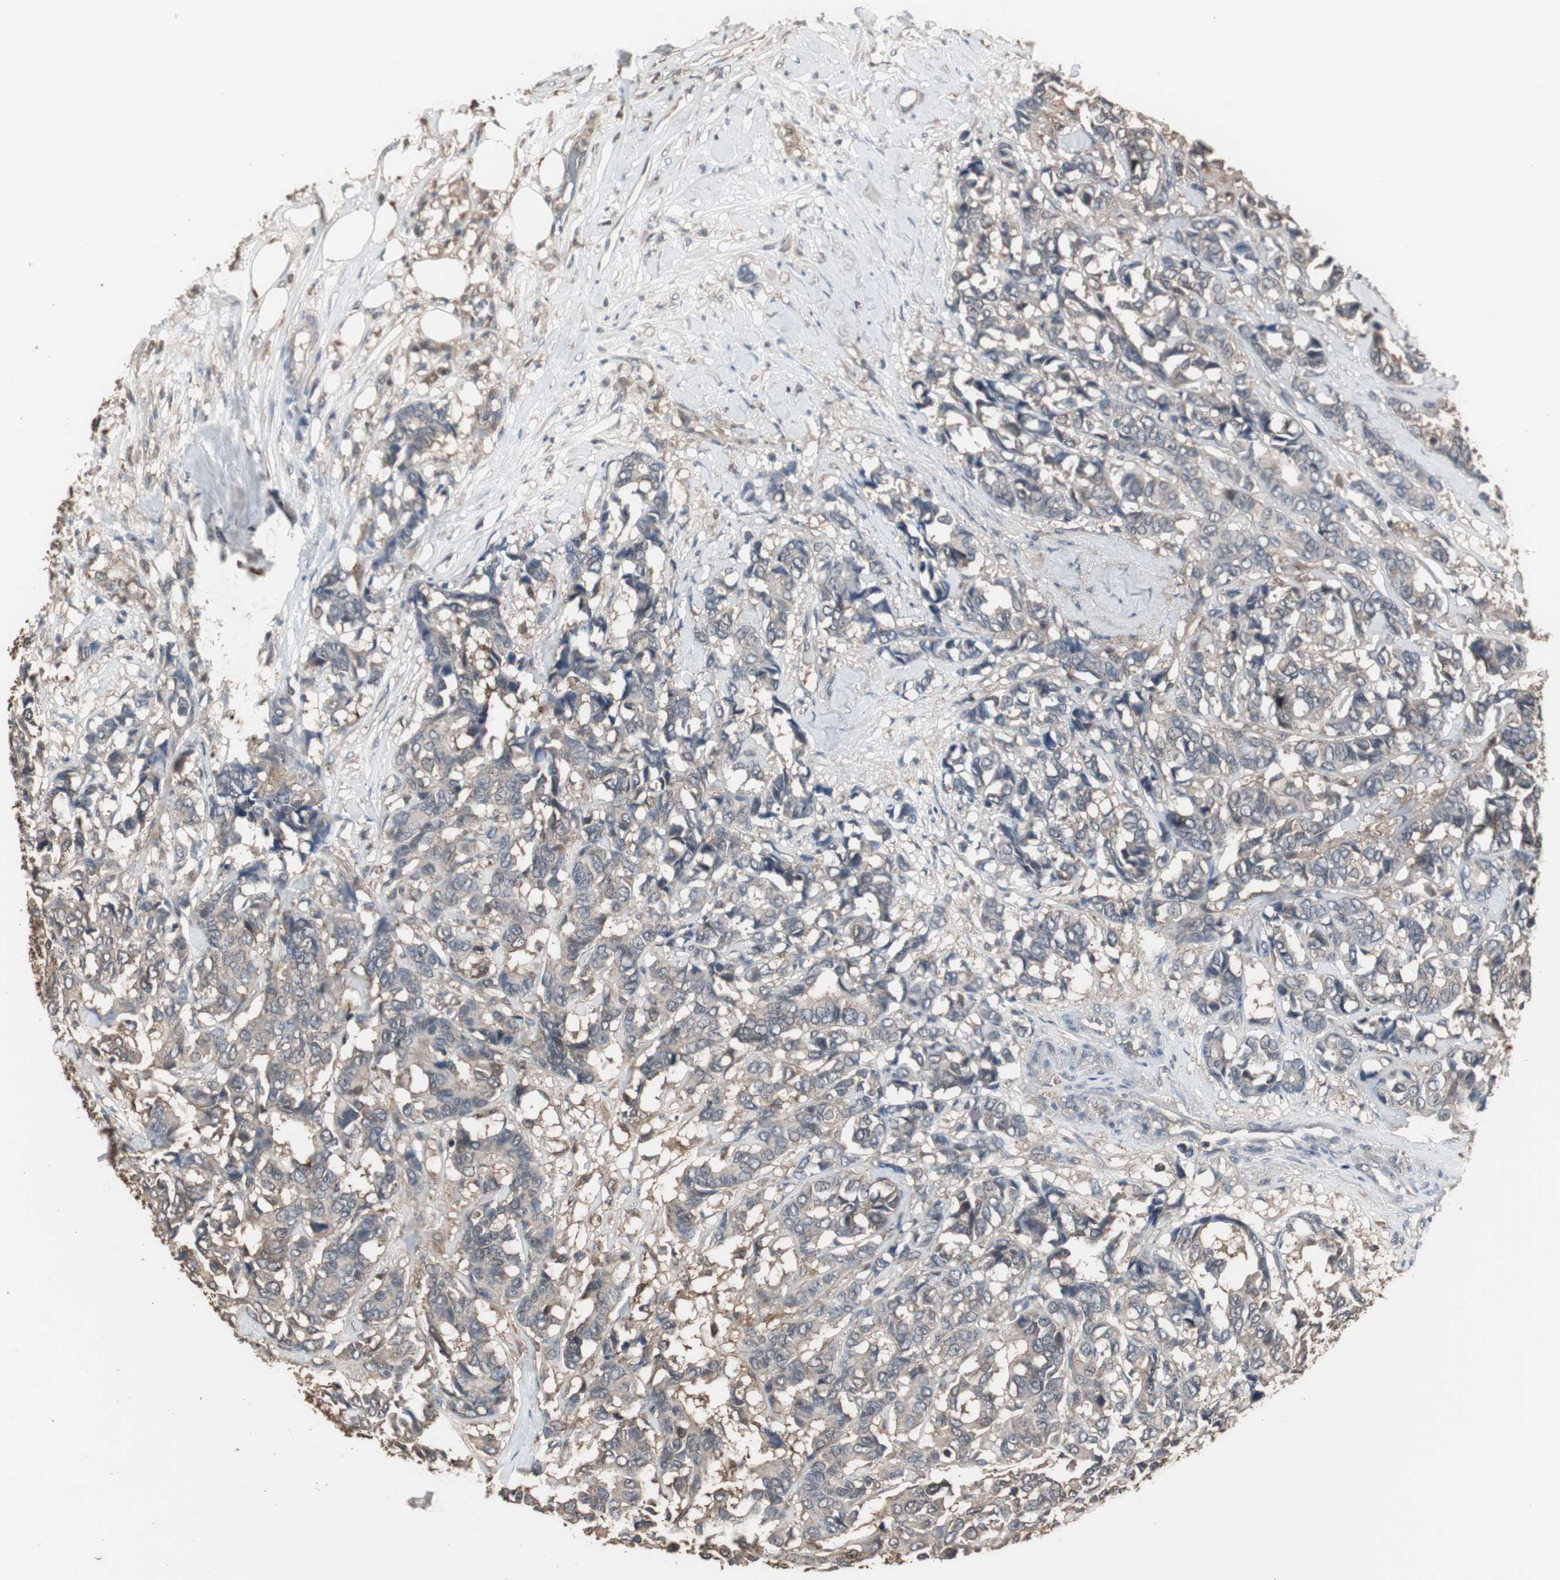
{"staining": {"intensity": "weak", "quantity": "25%-75%", "location": "cytoplasmic/membranous"}, "tissue": "breast cancer", "cell_type": "Tumor cells", "image_type": "cancer", "snomed": [{"axis": "morphology", "description": "Duct carcinoma"}, {"axis": "topography", "description": "Breast"}], "caption": "Immunohistochemical staining of human breast cancer demonstrates low levels of weak cytoplasmic/membranous protein positivity in about 25%-75% of tumor cells. Nuclei are stained in blue.", "gene": "HPRT1", "patient": {"sex": "female", "age": 87}}